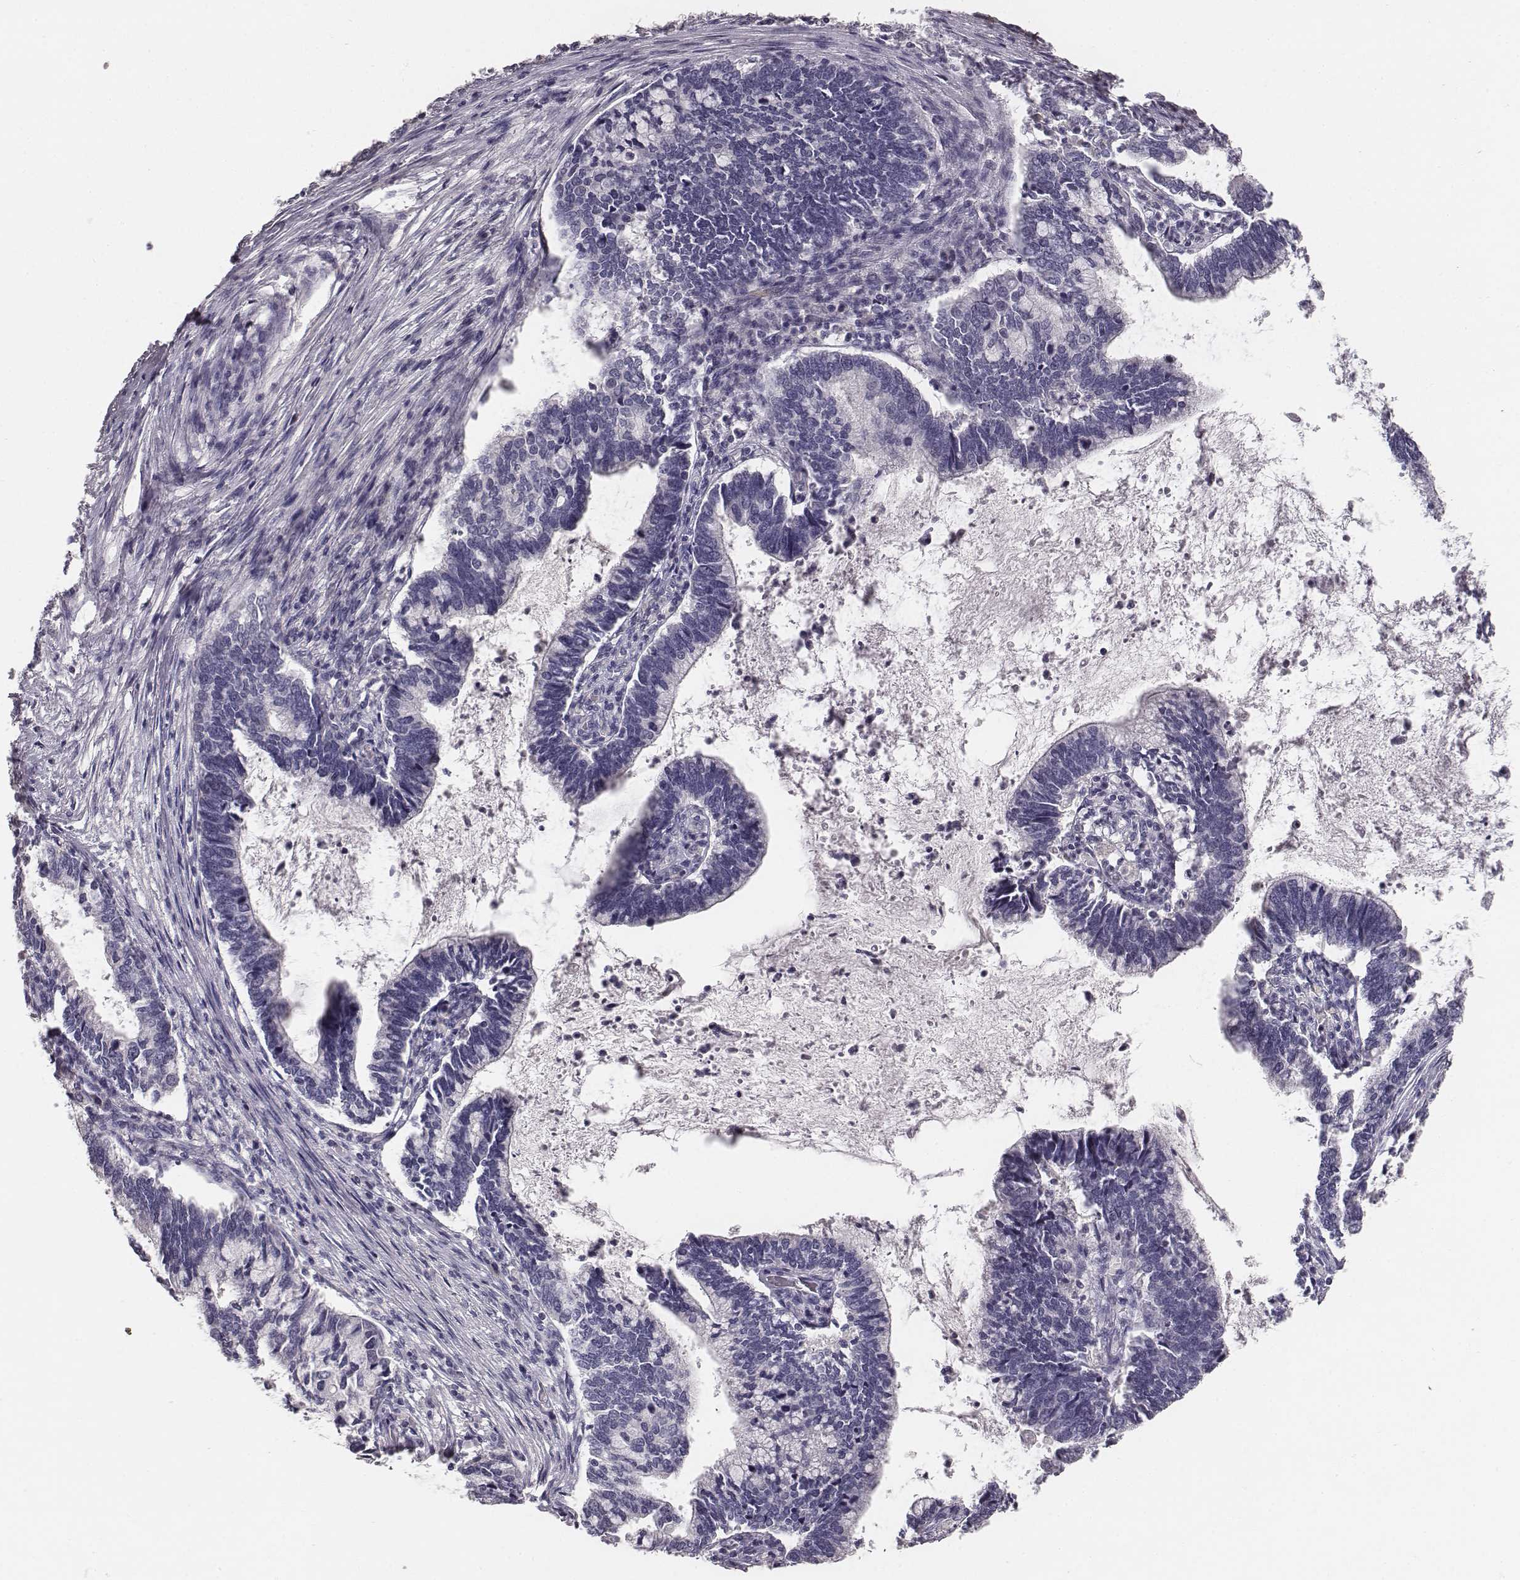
{"staining": {"intensity": "negative", "quantity": "none", "location": "none"}, "tissue": "cervical cancer", "cell_type": "Tumor cells", "image_type": "cancer", "snomed": [{"axis": "morphology", "description": "Adenocarcinoma, NOS"}, {"axis": "topography", "description": "Cervix"}], "caption": "Immunohistochemistry (IHC) photomicrograph of human adenocarcinoma (cervical) stained for a protein (brown), which displays no expression in tumor cells. (Stains: DAB (3,3'-diaminobenzidine) immunohistochemistry (IHC) with hematoxylin counter stain, Microscopy: brightfield microscopy at high magnification).", "gene": "MYH6", "patient": {"sex": "female", "age": 42}}